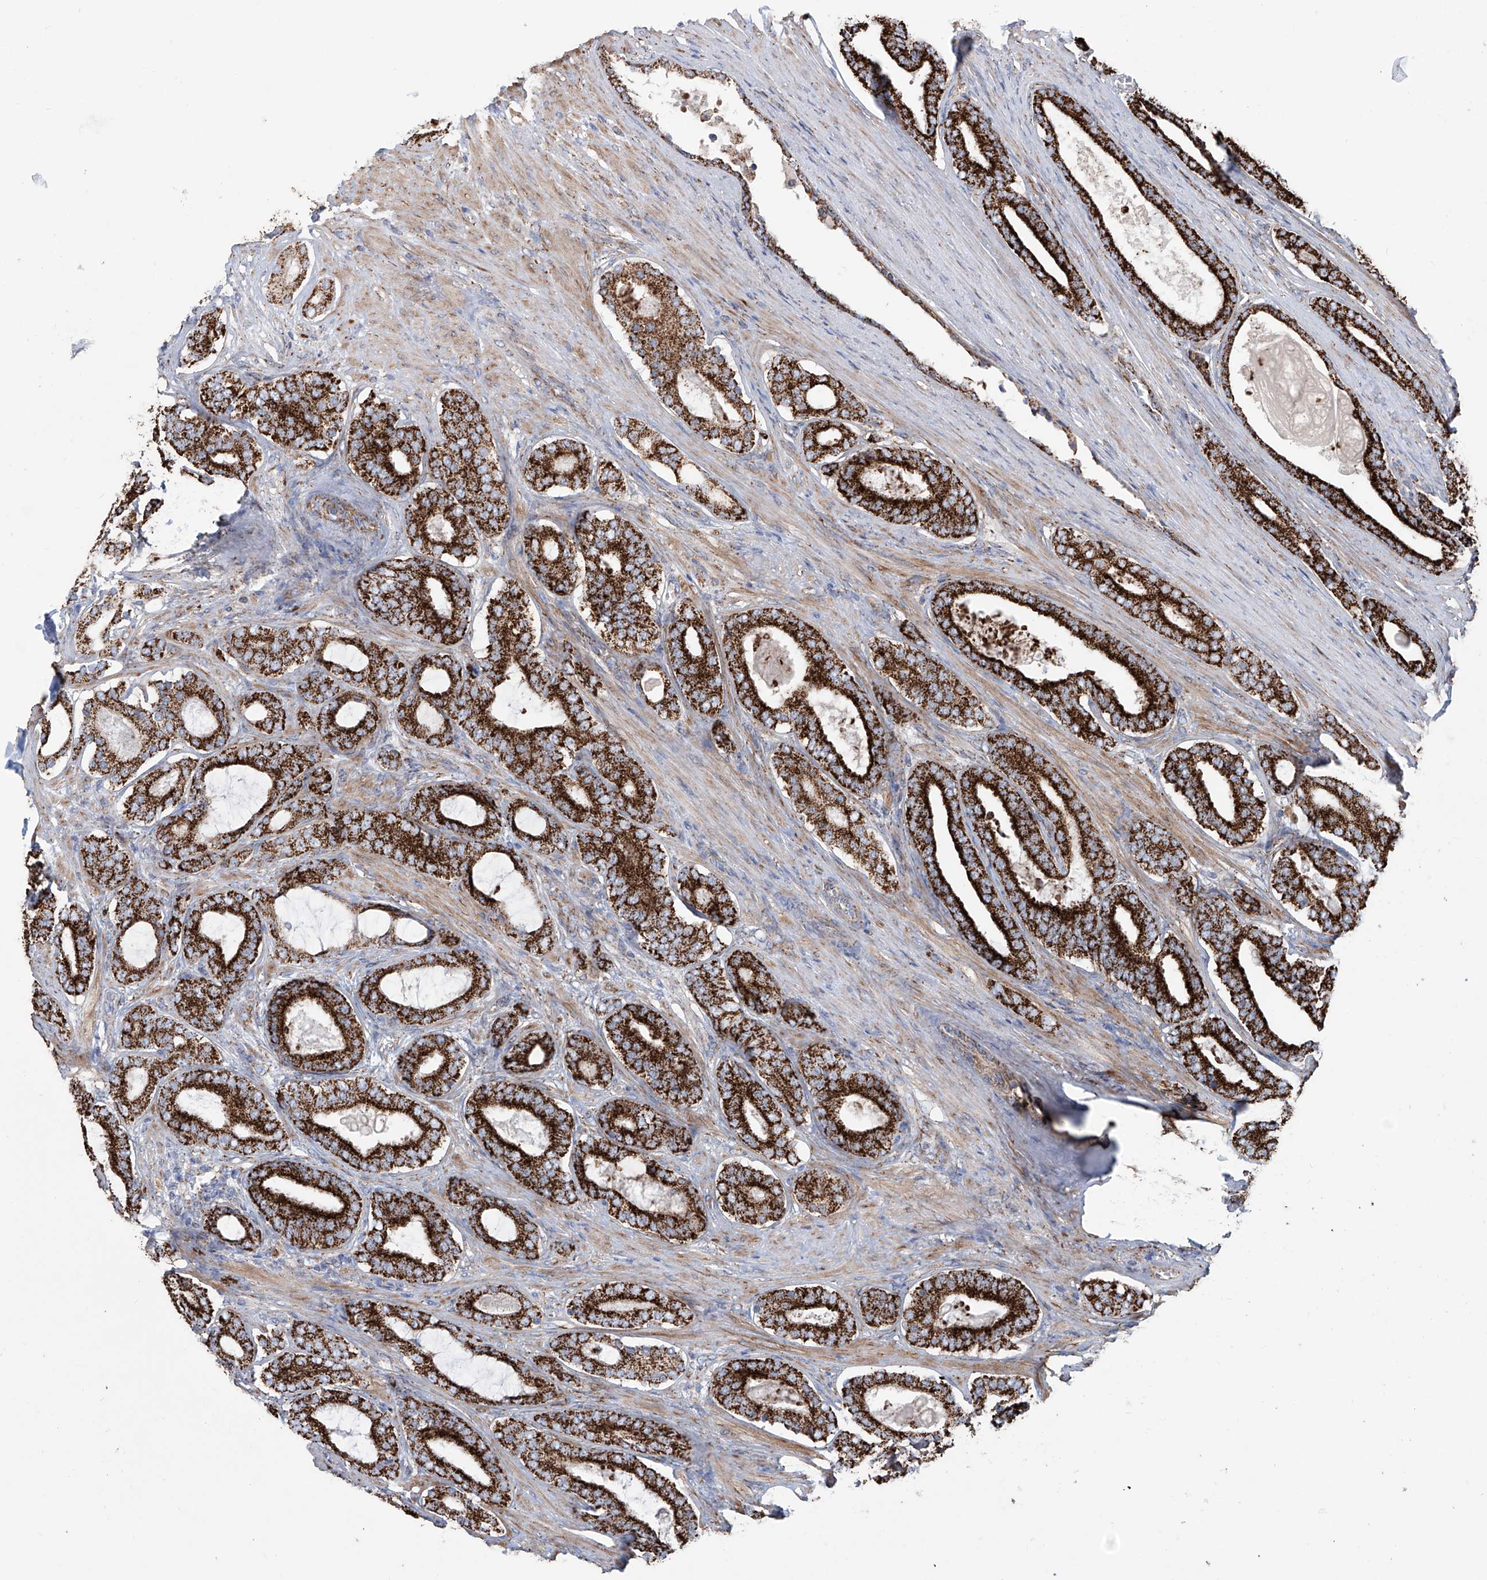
{"staining": {"intensity": "strong", "quantity": ">75%", "location": "cytoplasmic/membranous"}, "tissue": "prostate cancer", "cell_type": "Tumor cells", "image_type": "cancer", "snomed": [{"axis": "morphology", "description": "Adenocarcinoma, High grade"}, {"axis": "topography", "description": "Prostate"}], "caption": "This photomicrograph shows IHC staining of prostate high-grade adenocarcinoma, with high strong cytoplasmic/membranous positivity in about >75% of tumor cells.", "gene": "ALDH6A1", "patient": {"sex": "male", "age": 60}}